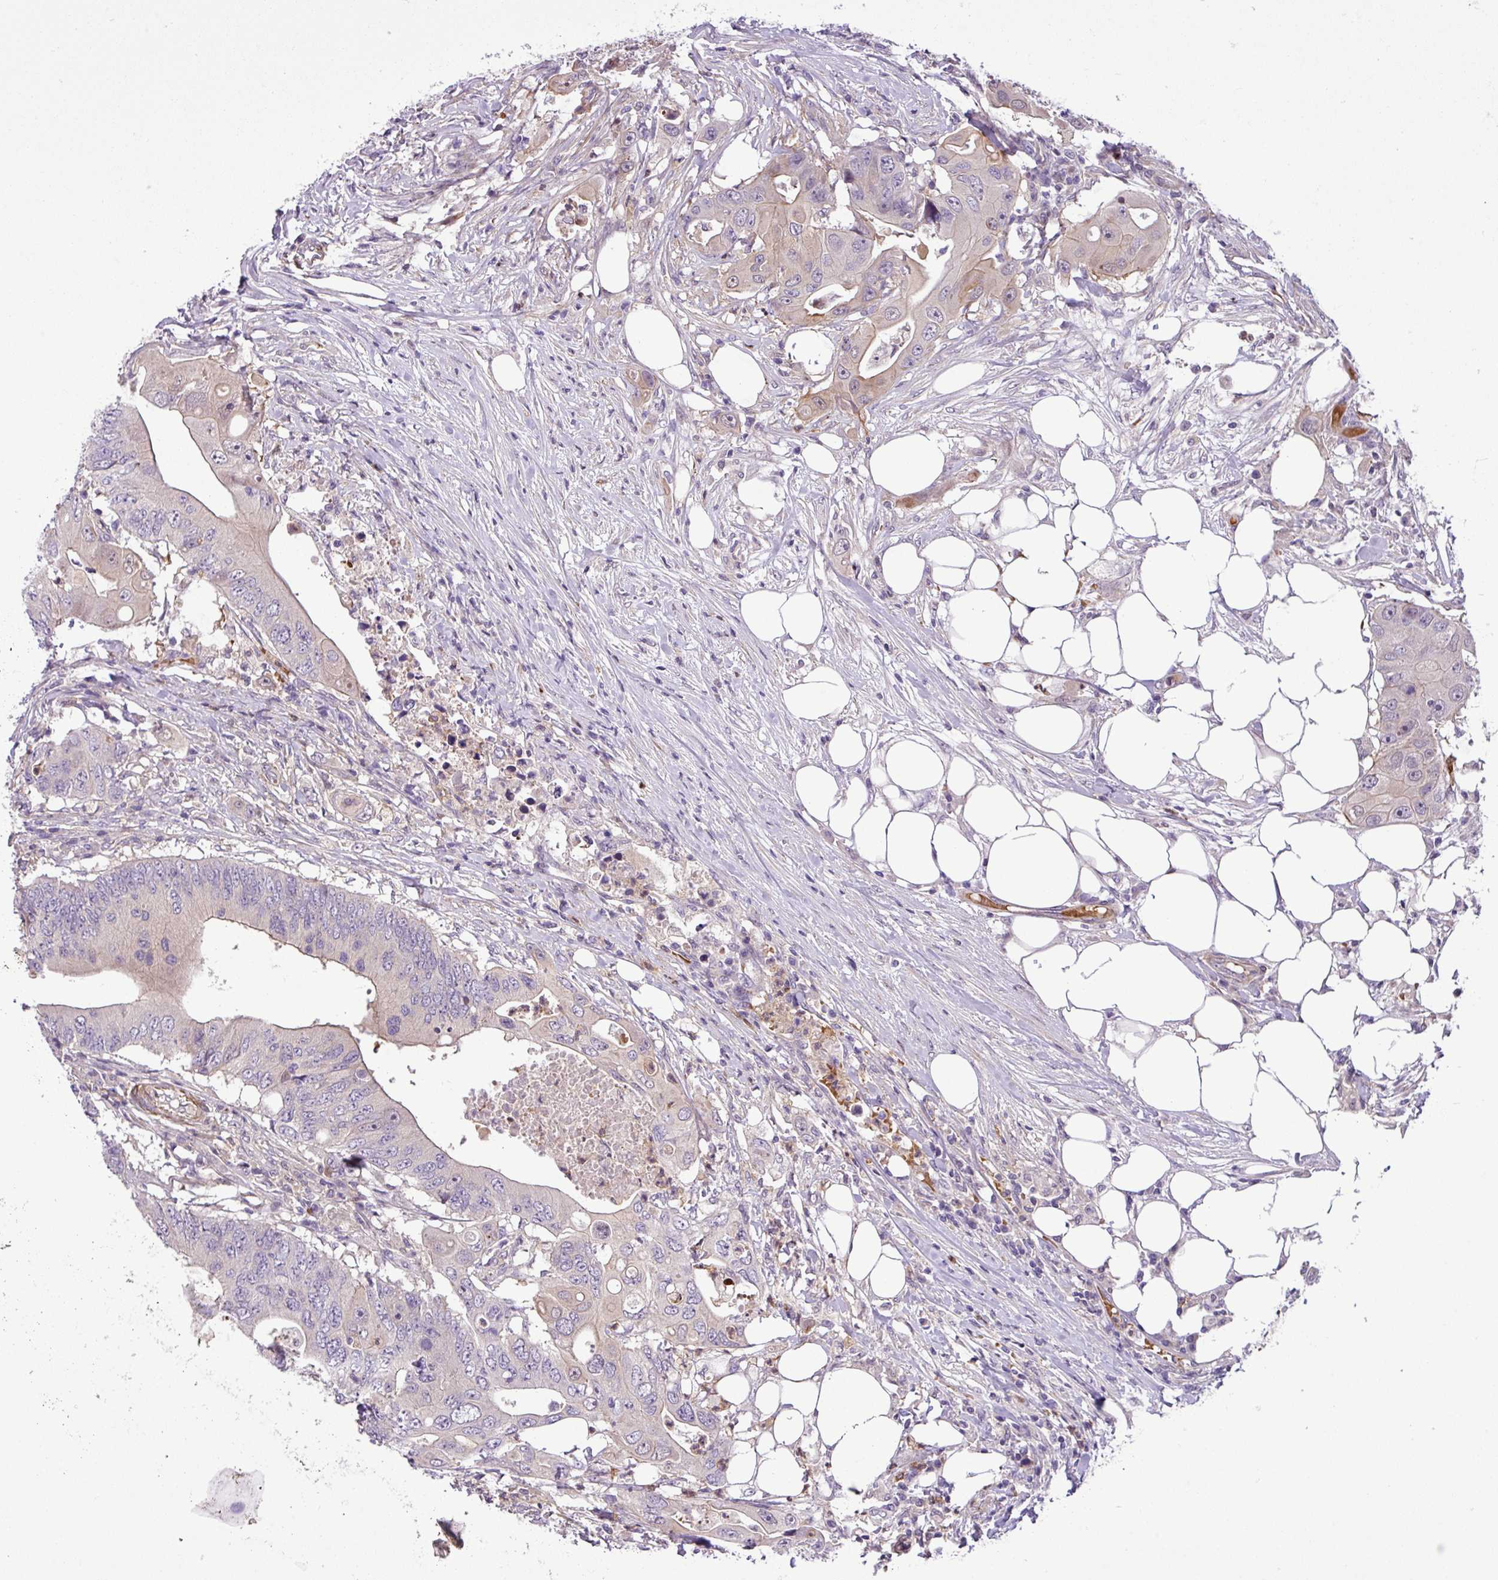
{"staining": {"intensity": "negative", "quantity": "none", "location": "none"}, "tissue": "colorectal cancer", "cell_type": "Tumor cells", "image_type": "cancer", "snomed": [{"axis": "morphology", "description": "Adenocarcinoma, NOS"}, {"axis": "topography", "description": "Colon"}], "caption": "Immunohistochemistry histopathology image of neoplastic tissue: colorectal cancer (adenocarcinoma) stained with DAB (3,3'-diaminobenzidine) displays no significant protein expression in tumor cells. Brightfield microscopy of IHC stained with DAB (3,3'-diaminobenzidine) (brown) and hematoxylin (blue), captured at high magnification.", "gene": "NBEAL2", "patient": {"sex": "male", "age": 71}}